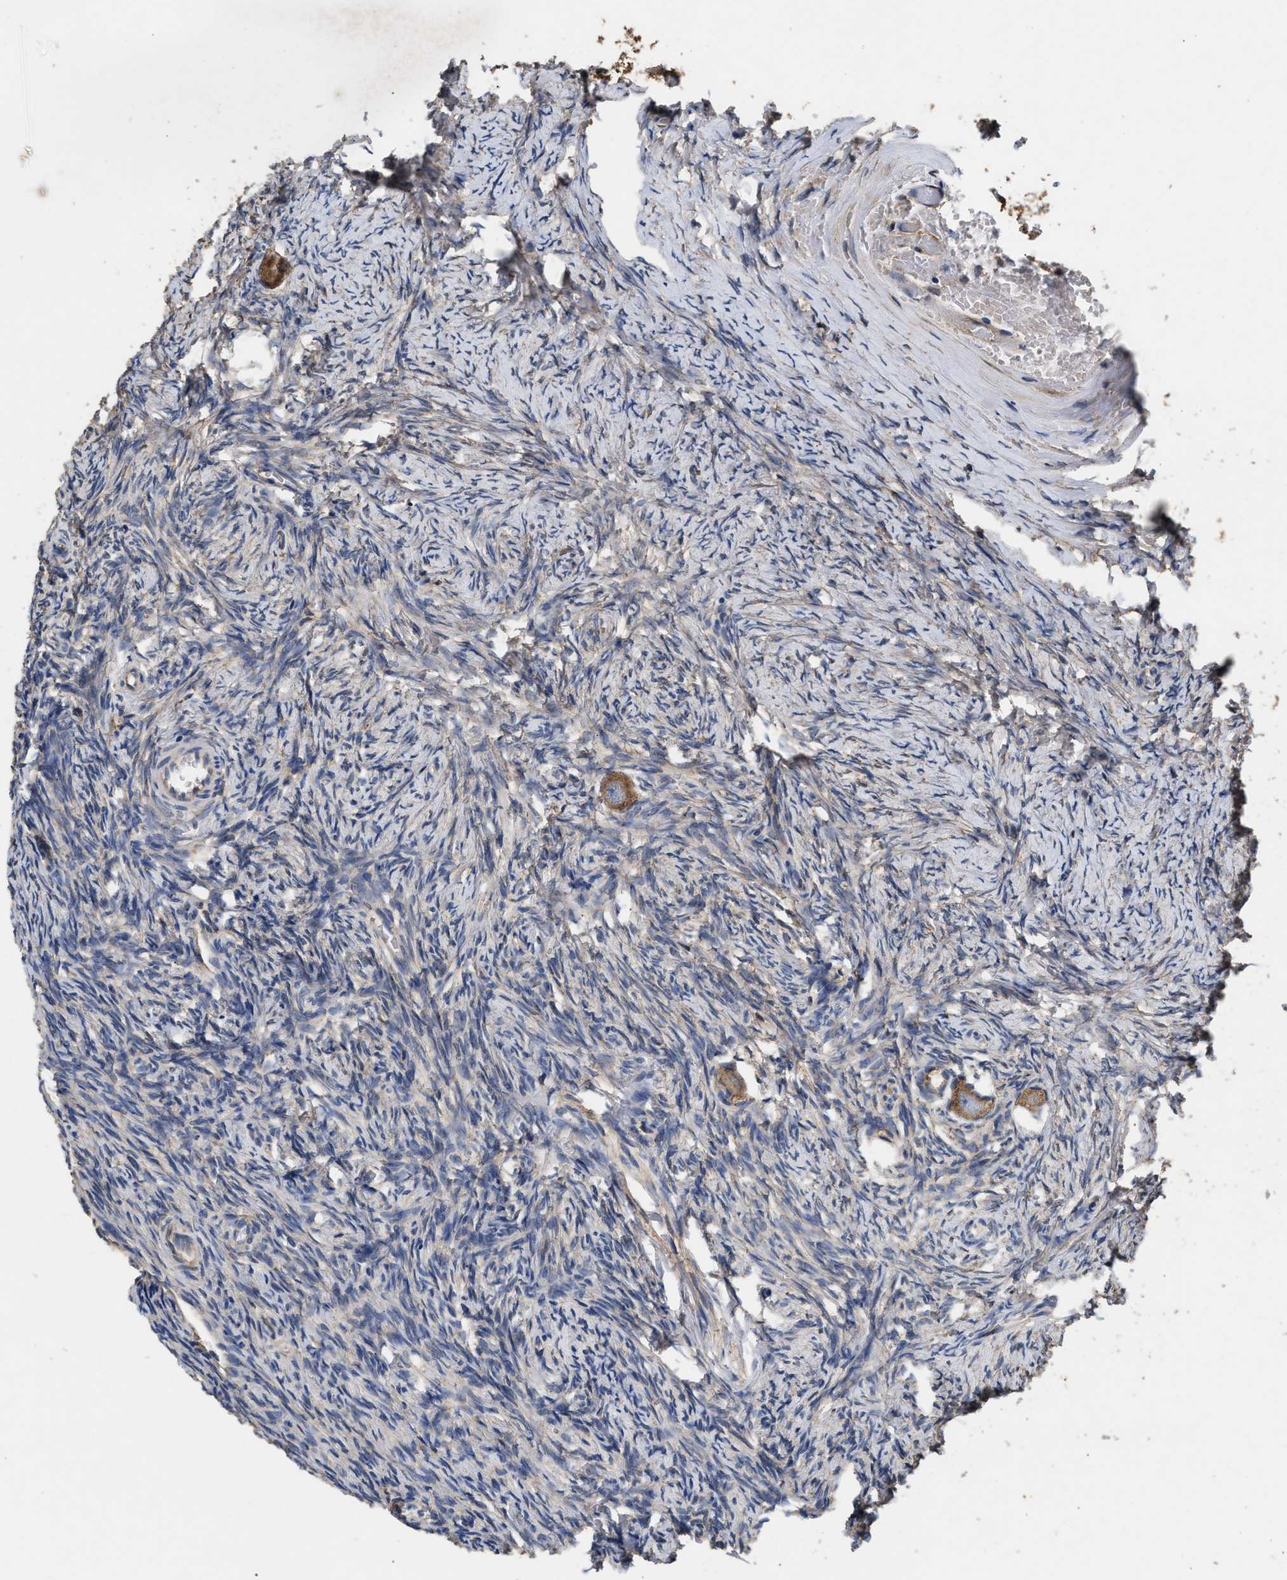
{"staining": {"intensity": "moderate", "quantity": ">75%", "location": "cytoplasmic/membranous"}, "tissue": "ovary", "cell_type": "Follicle cells", "image_type": "normal", "snomed": [{"axis": "morphology", "description": "Normal tissue, NOS"}, {"axis": "topography", "description": "Ovary"}], "caption": "Brown immunohistochemical staining in benign human ovary shows moderate cytoplasmic/membranous expression in about >75% of follicle cells. (Brightfield microscopy of DAB IHC at high magnification).", "gene": "KLB", "patient": {"sex": "female", "age": 27}}